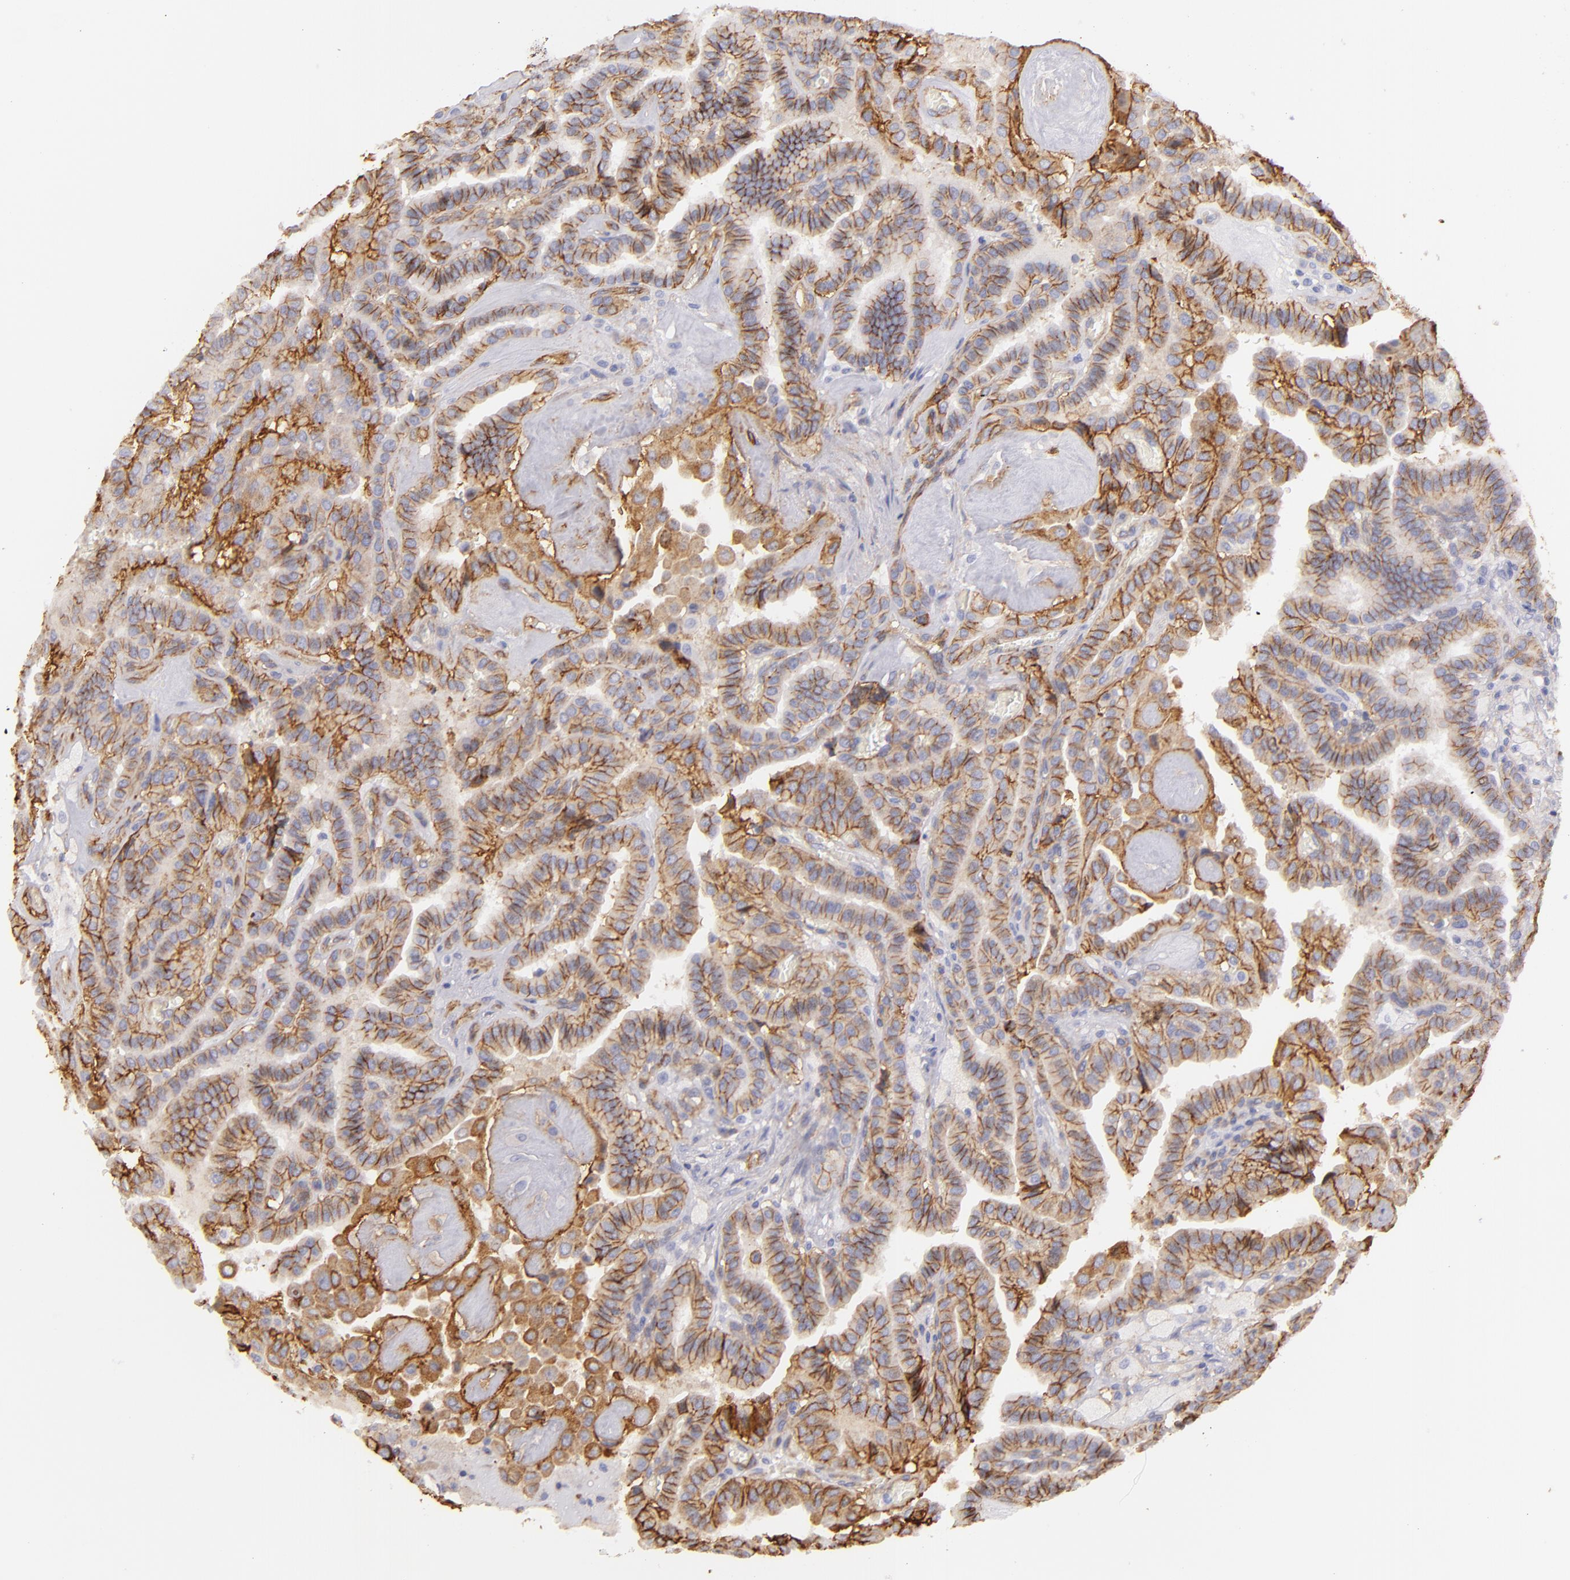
{"staining": {"intensity": "moderate", "quantity": "25%-75%", "location": "cytoplasmic/membranous"}, "tissue": "thyroid cancer", "cell_type": "Tumor cells", "image_type": "cancer", "snomed": [{"axis": "morphology", "description": "Papillary adenocarcinoma, NOS"}, {"axis": "topography", "description": "Thyroid gland"}], "caption": "Thyroid cancer stained with DAB immunohistochemistry demonstrates medium levels of moderate cytoplasmic/membranous expression in approximately 25%-75% of tumor cells.", "gene": "CD151", "patient": {"sex": "male", "age": 87}}